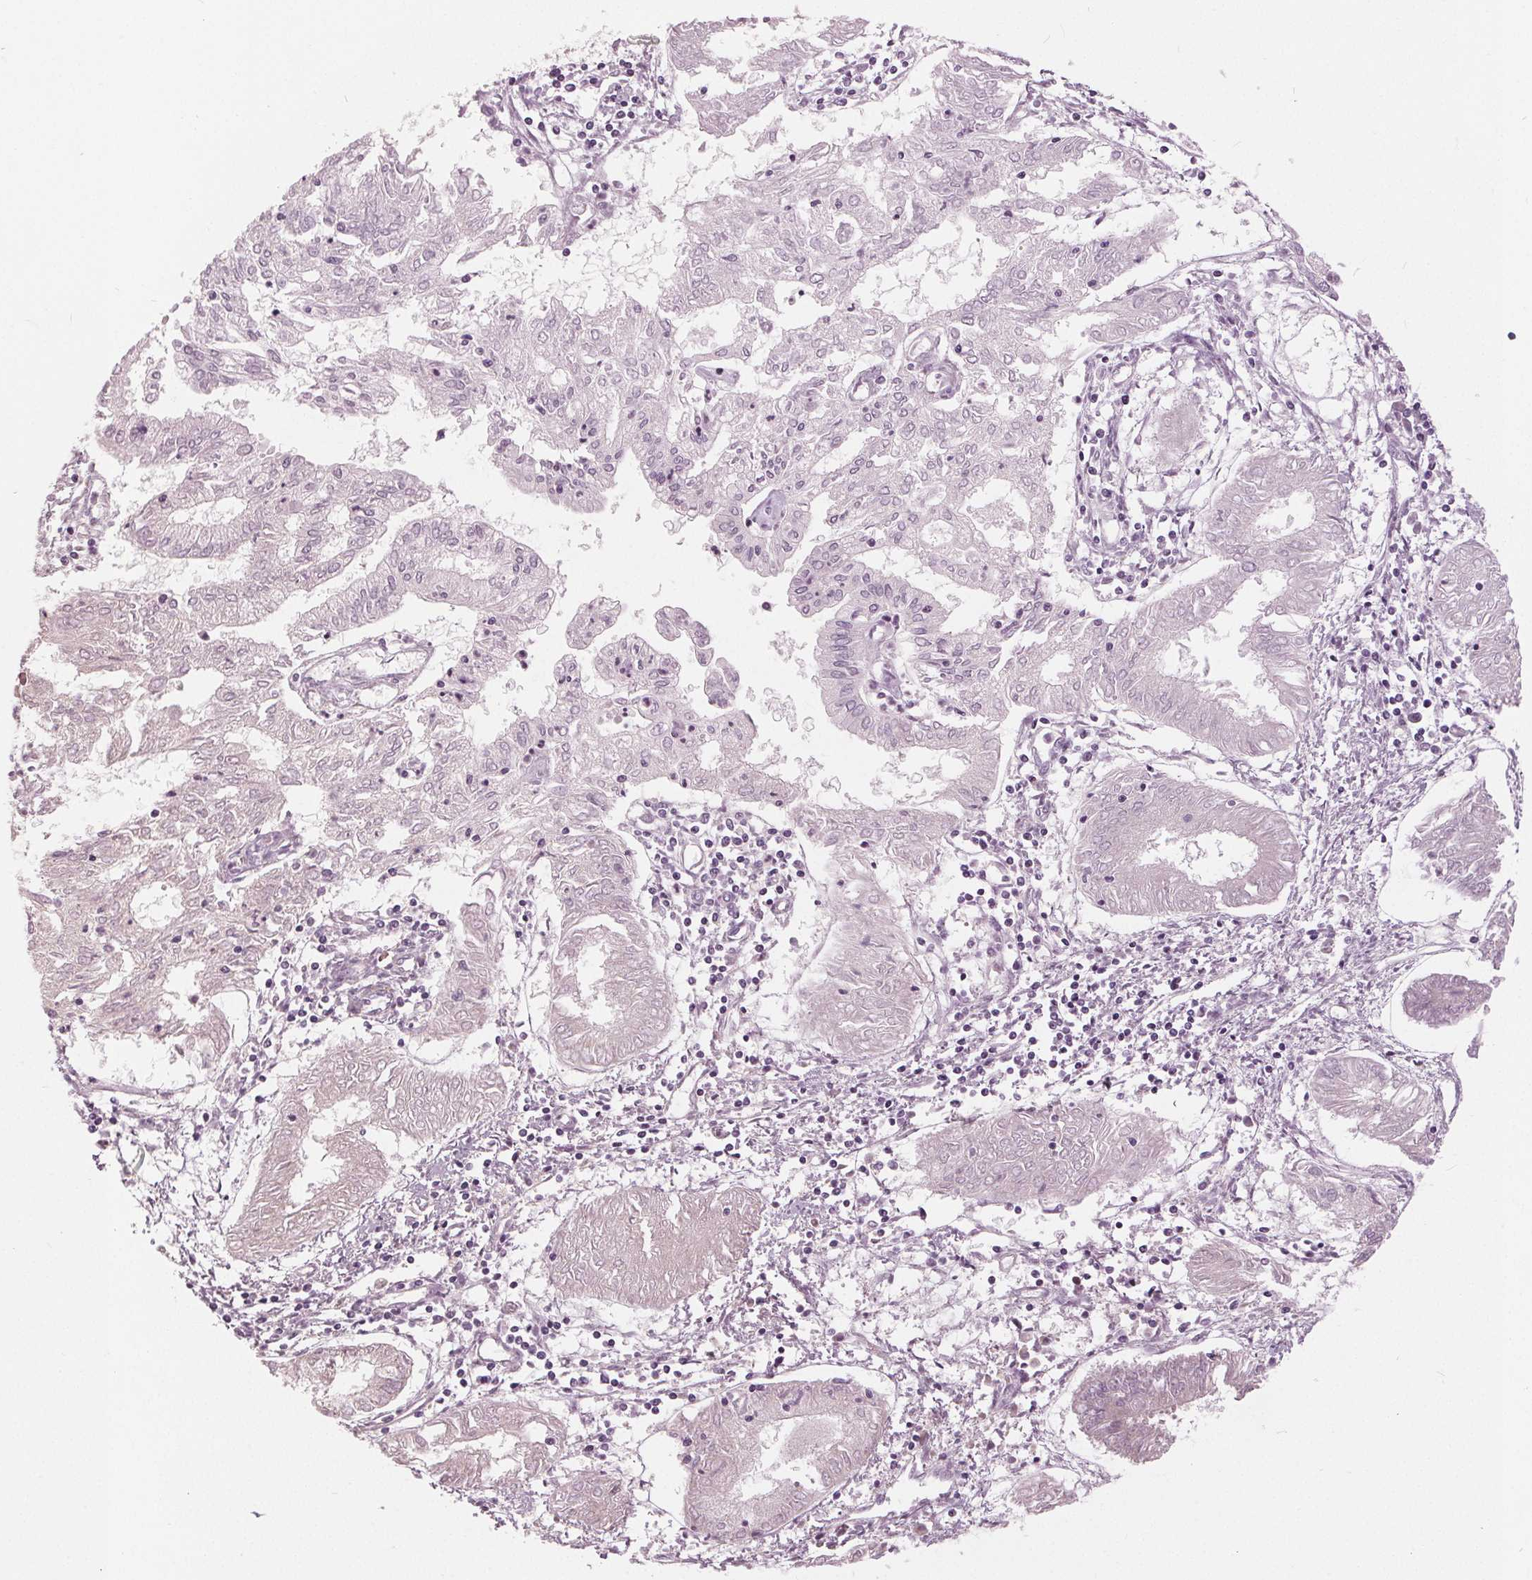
{"staining": {"intensity": "negative", "quantity": "none", "location": "none"}, "tissue": "endometrial cancer", "cell_type": "Tumor cells", "image_type": "cancer", "snomed": [{"axis": "morphology", "description": "Adenocarcinoma, NOS"}, {"axis": "topography", "description": "Endometrium"}], "caption": "IHC histopathology image of neoplastic tissue: endometrial cancer (adenocarcinoma) stained with DAB (3,3'-diaminobenzidine) demonstrates no significant protein staining in tumor cells.", "gene": "KLK13", "patient": {"sex": "female", "age": 68}}